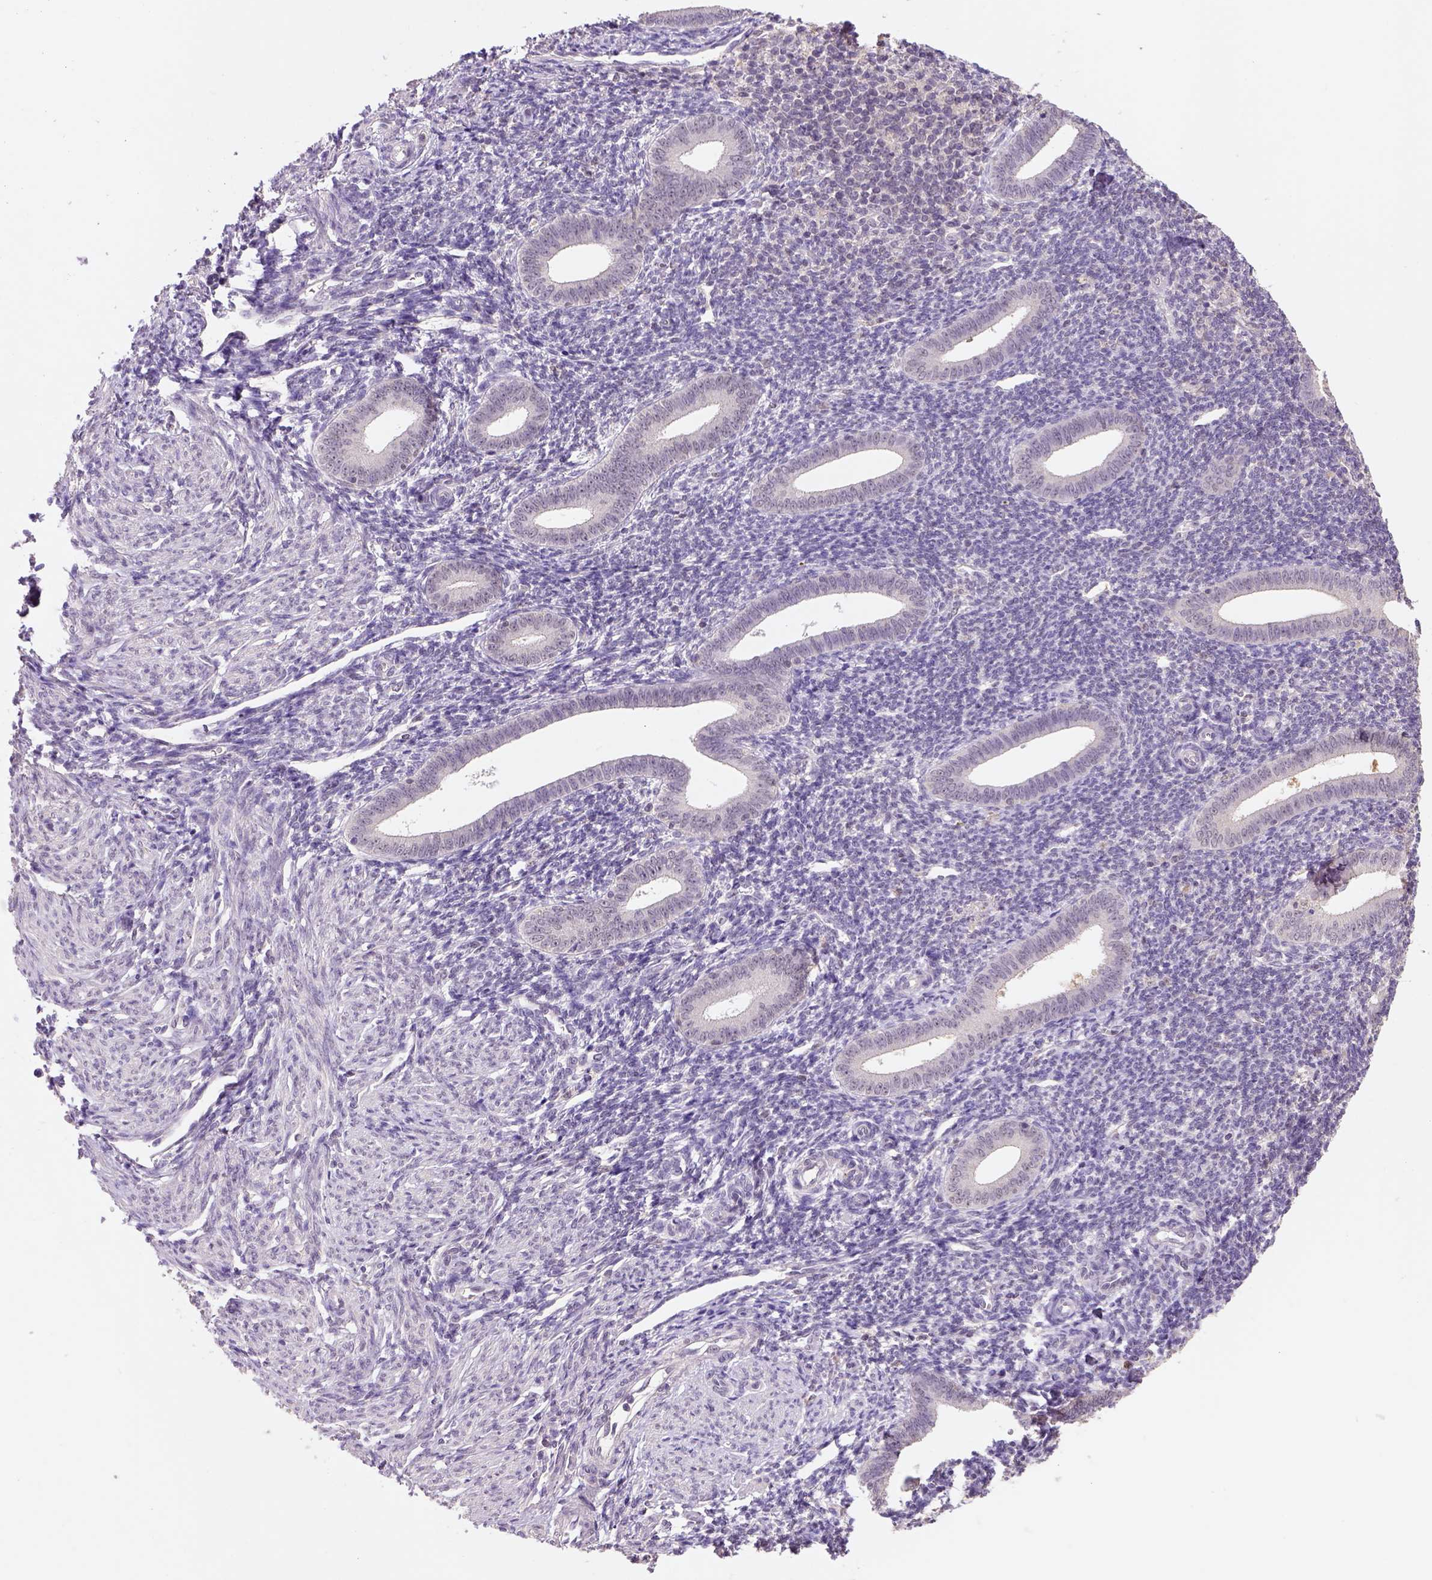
{"staining": {"intensity": "negative", "quantity": "none", "location": "none"}, "tissue": "endometrium", "cell_type": "Cells in endometrial stroma", "image_type": "normal", "snomed": [{"axis": "morphology", "description": "Normal tissue, NOS"}, {"axis": "topography", "description": "Endometrium"}], "caption": "Immunohistochemistry of normal human endometrium demonstrates no expression in cells in endometrial stroma.", "gene": "SCML4", "patient": {"sex": "female", "age": 25}}